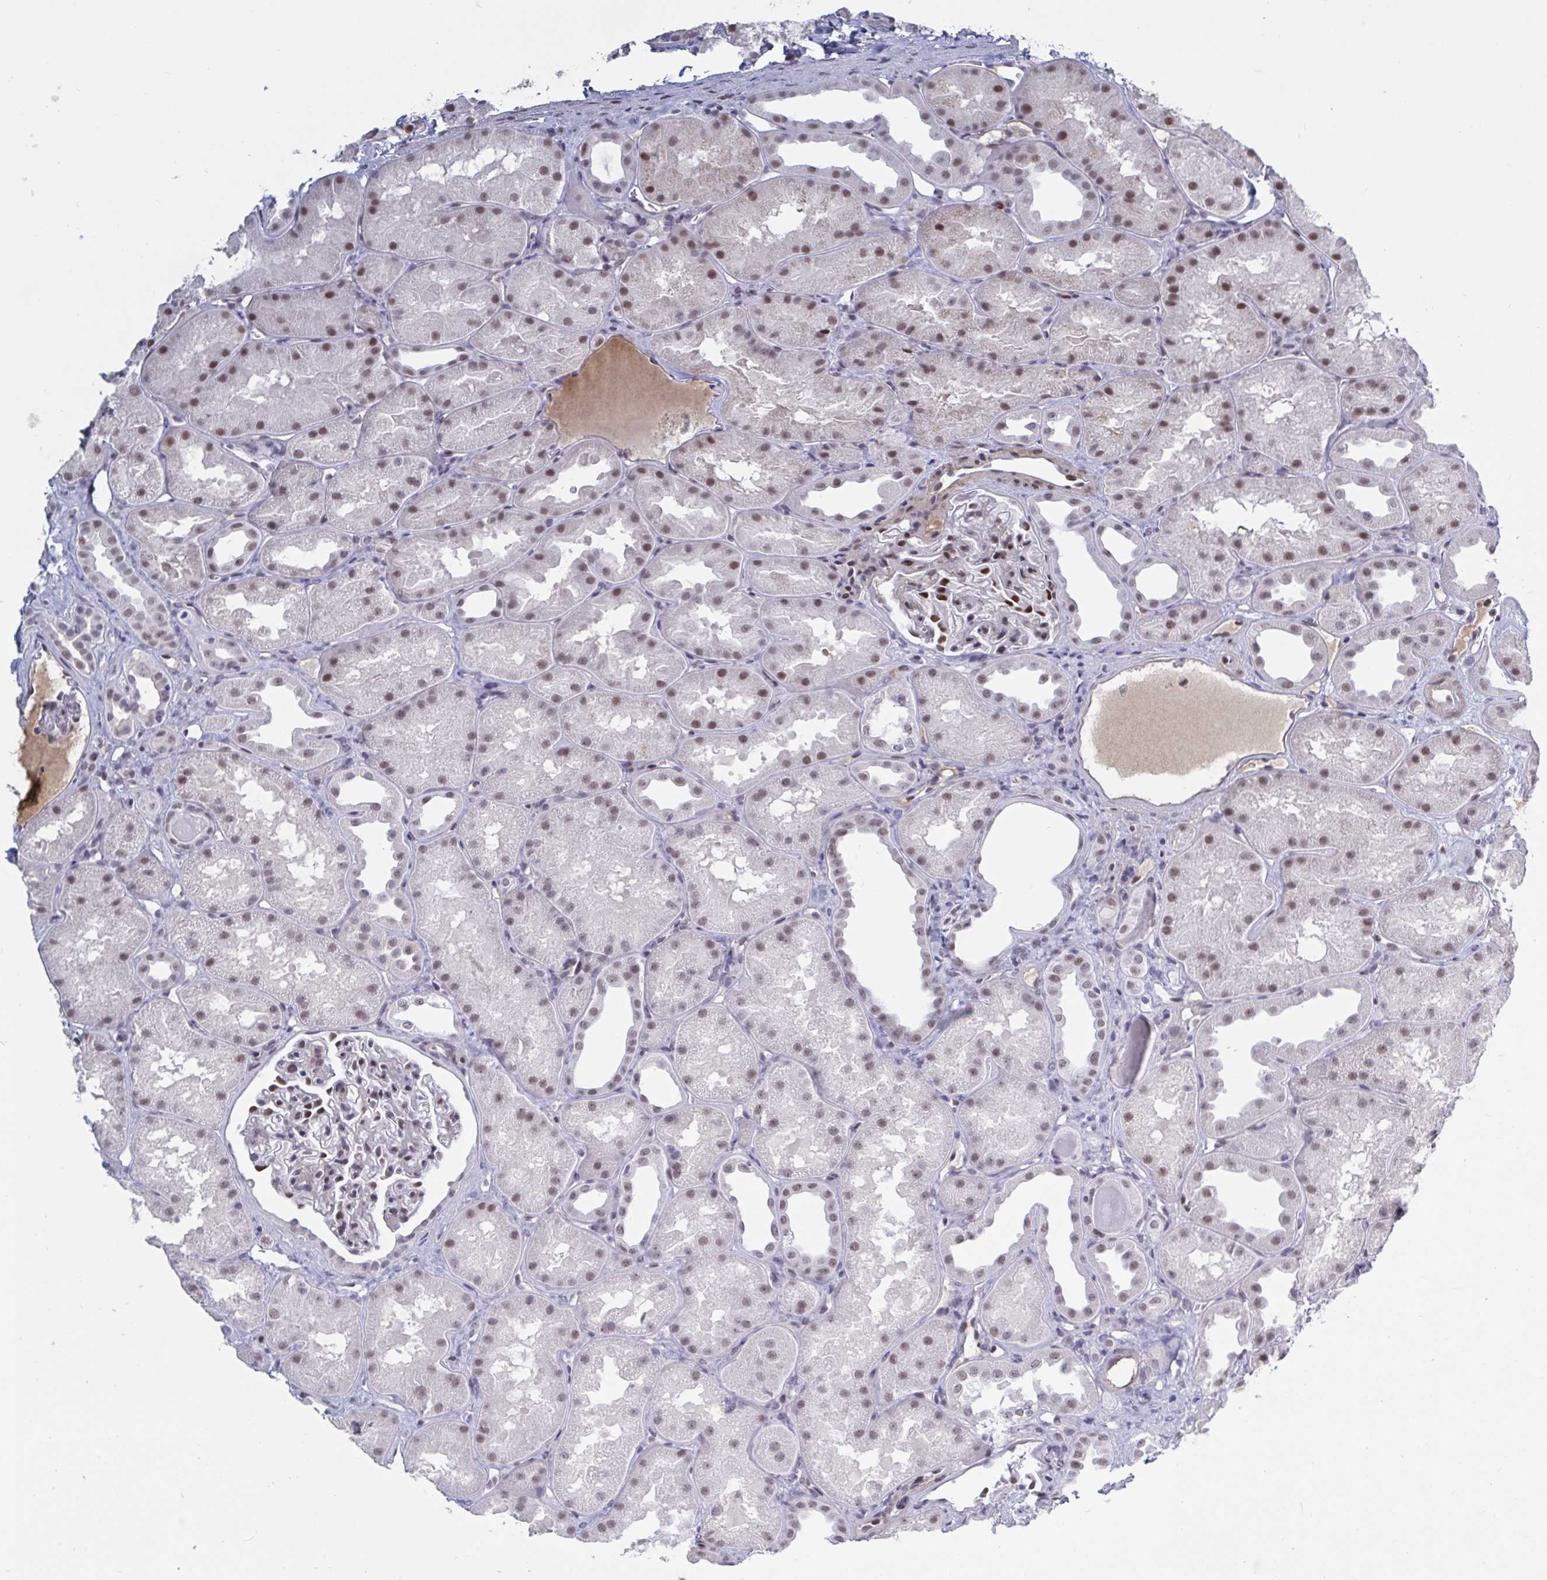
{"staining": {"intensity": "strong", "quantity": "<25%", "location": "nuclear"}, "tissue": "kidney", "cell_type": "Cells in glomeruli", "image_type": "normal", "snomed": [{"axis": "morphology", "description": "Normal tissue, NOS"}, {"axis": "topography", "description": "Kidney"}], "caption": "Protein staining of normal kidney reveals strong nuclear expression in approximately <25% of cells in glomeruli. The staining was performed using DAB (3,3'-diaminobenzidine), with brown indicating positive protein expression. Nuclei are stained blue with hematoxylin.", "gene": "BCL7B", "patient": {"sex": "male", "age": 61}}